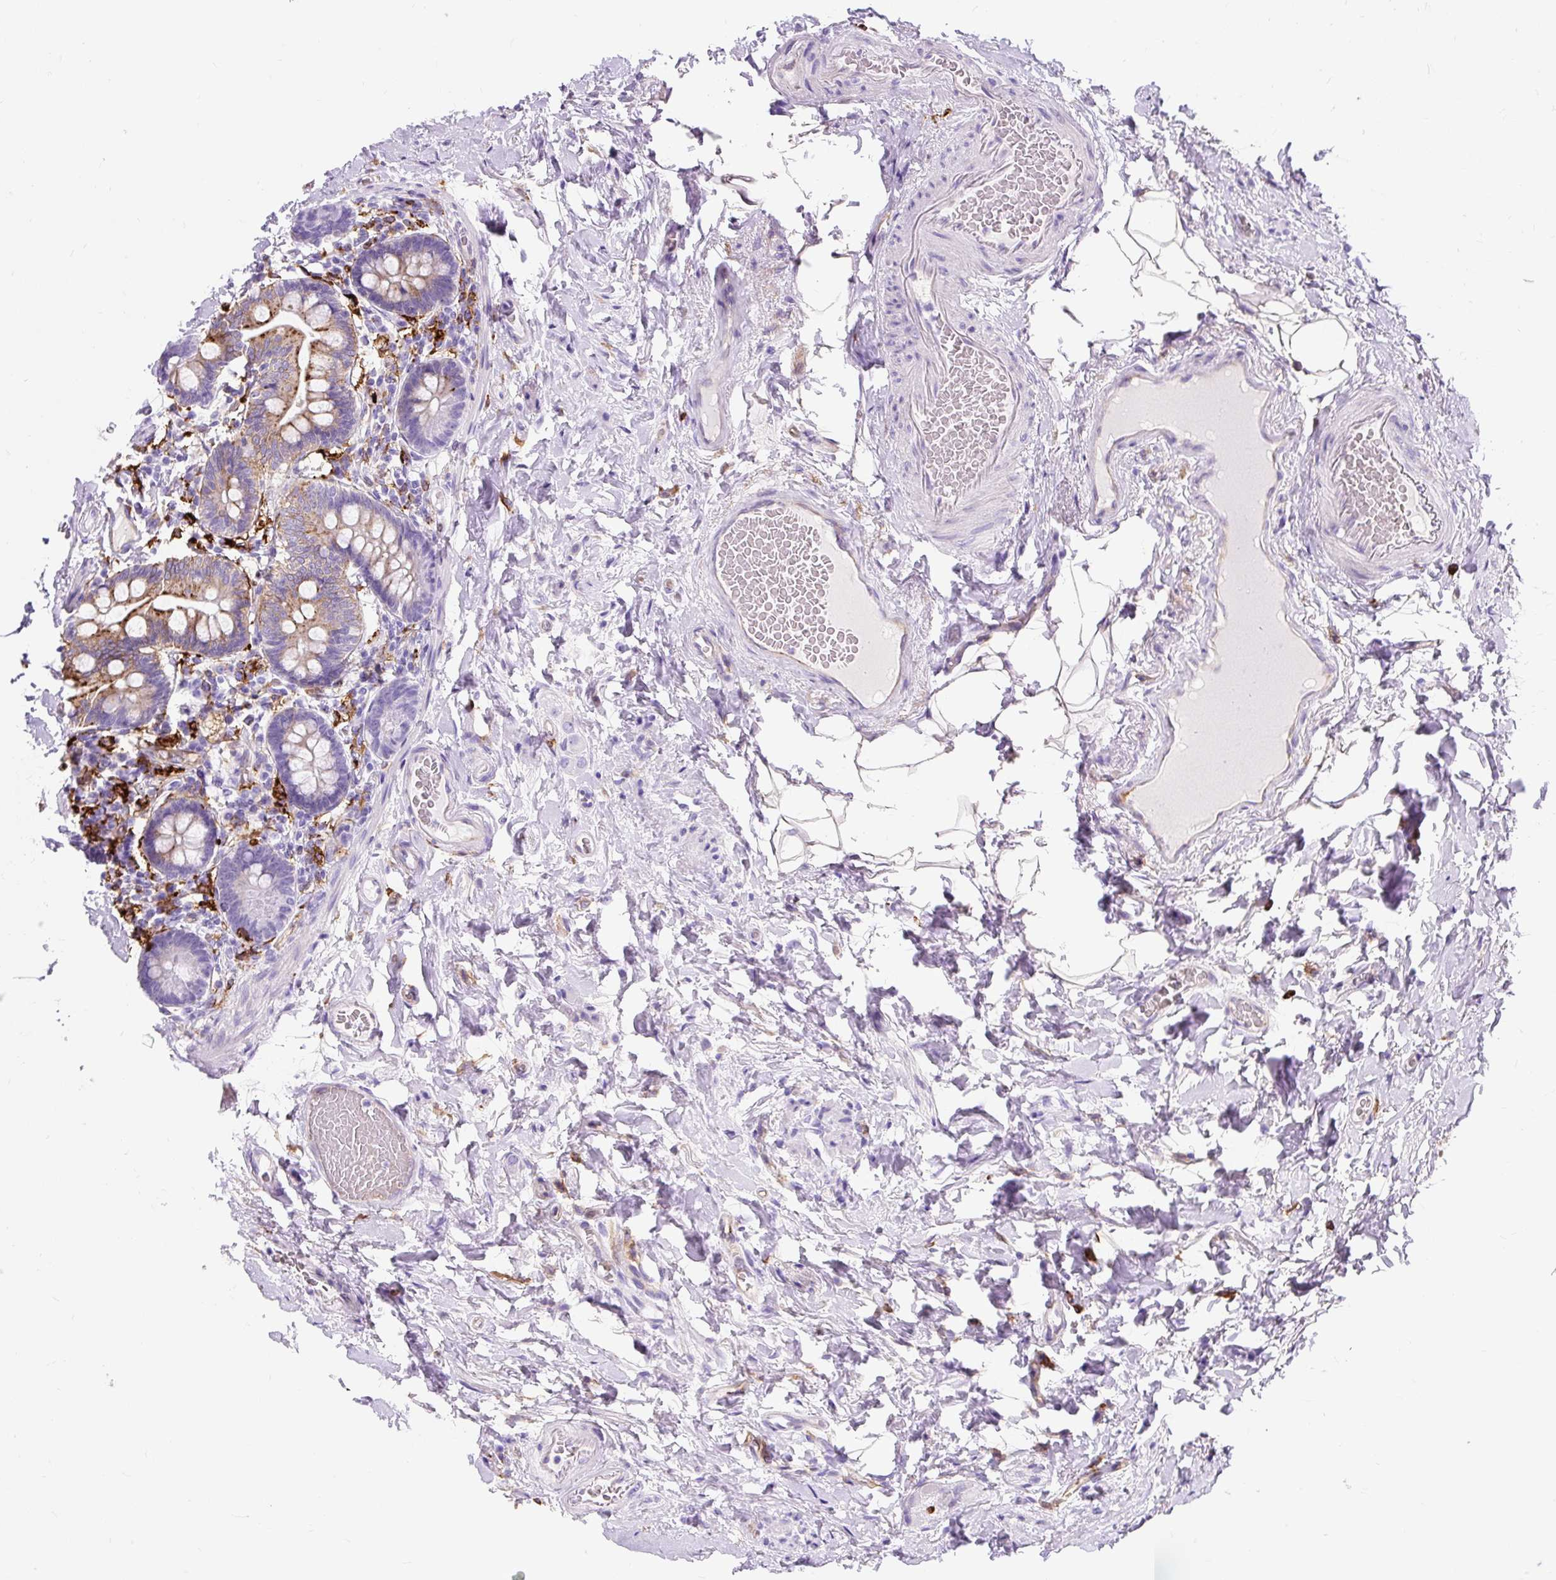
{"staining": {"intensity": "moderate", "quantity": "25%-75%", "location": "cytoplasmic/membranous"}, "tissue": "small intestine", "cell_type": "Glandular cells", "image_type": "normal", "snomed": [{"axis": "morphology", "description": "Normal tissue, NOS"}, {"axis": "topography", "description": "Small intestine"}], "caption": "The micrograph exhibits a brown stain indicating the presence of a protein in the cytoplasmic/membranous of glandular cells in small intestine.", "gene": "HLA", "patient": {"sex": "female", "age": 64}}